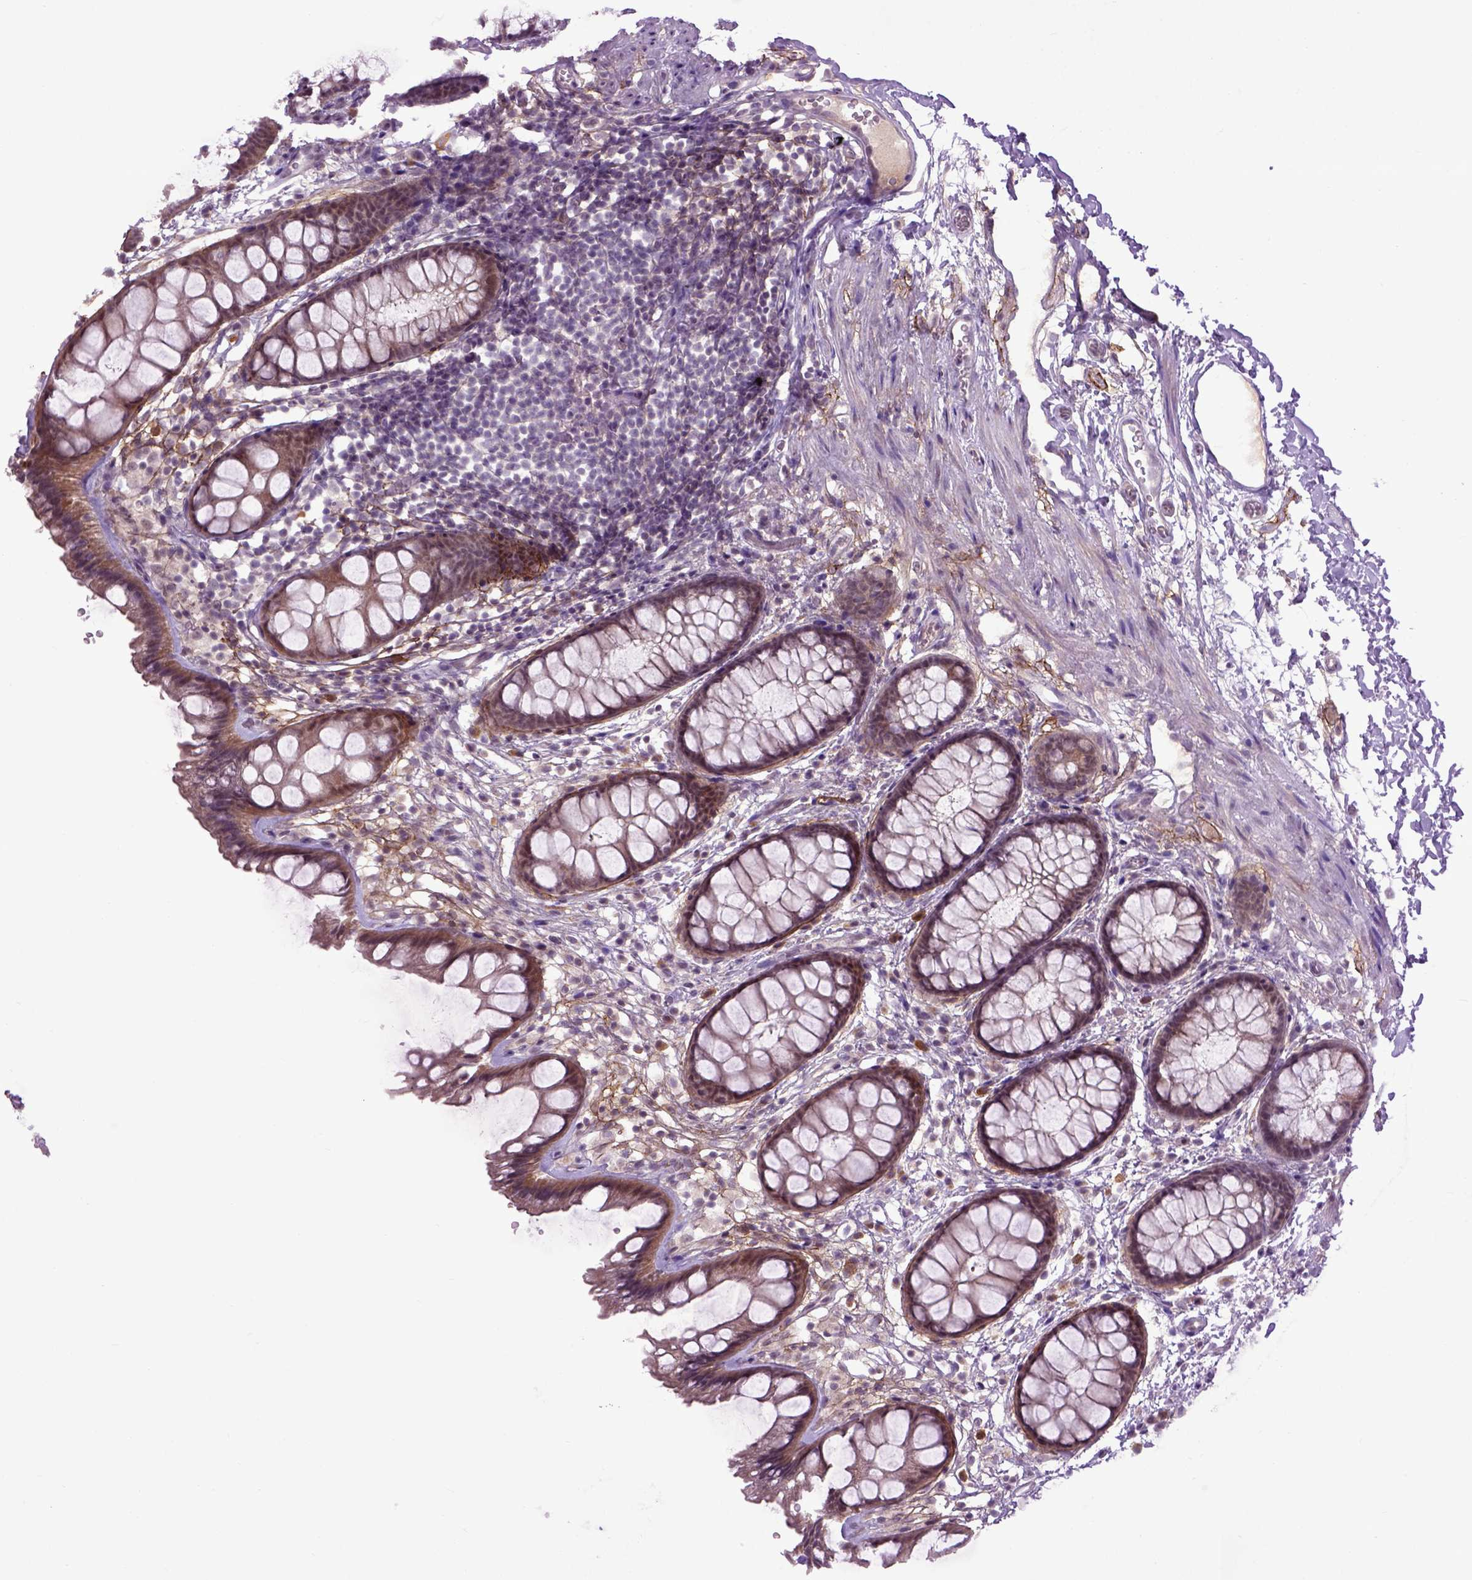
{"staining": {"intensity": "moderate", "quantity": ">75%", "location": "cytoplasmic/membranous"}, "tissue": "rectum", "cell_type": "Glandular cells", "image_type": "normal", "snomed": [{"axis": "morphology", "description": "Normal tissue, NOS"}, {"axis": "topography", "description": "Rectum"}], "caption": "Immunohistochemistry (IHC) (DAB (3,3'-diaminobenzidine)) staining of unremarkable human rectum demonstrates moderate cytoplasmic/membranous protein staining in approximately >75% of glandular cells.", "gene": "EMILIN3", "patient": {"sex": "female", "age": 62}}